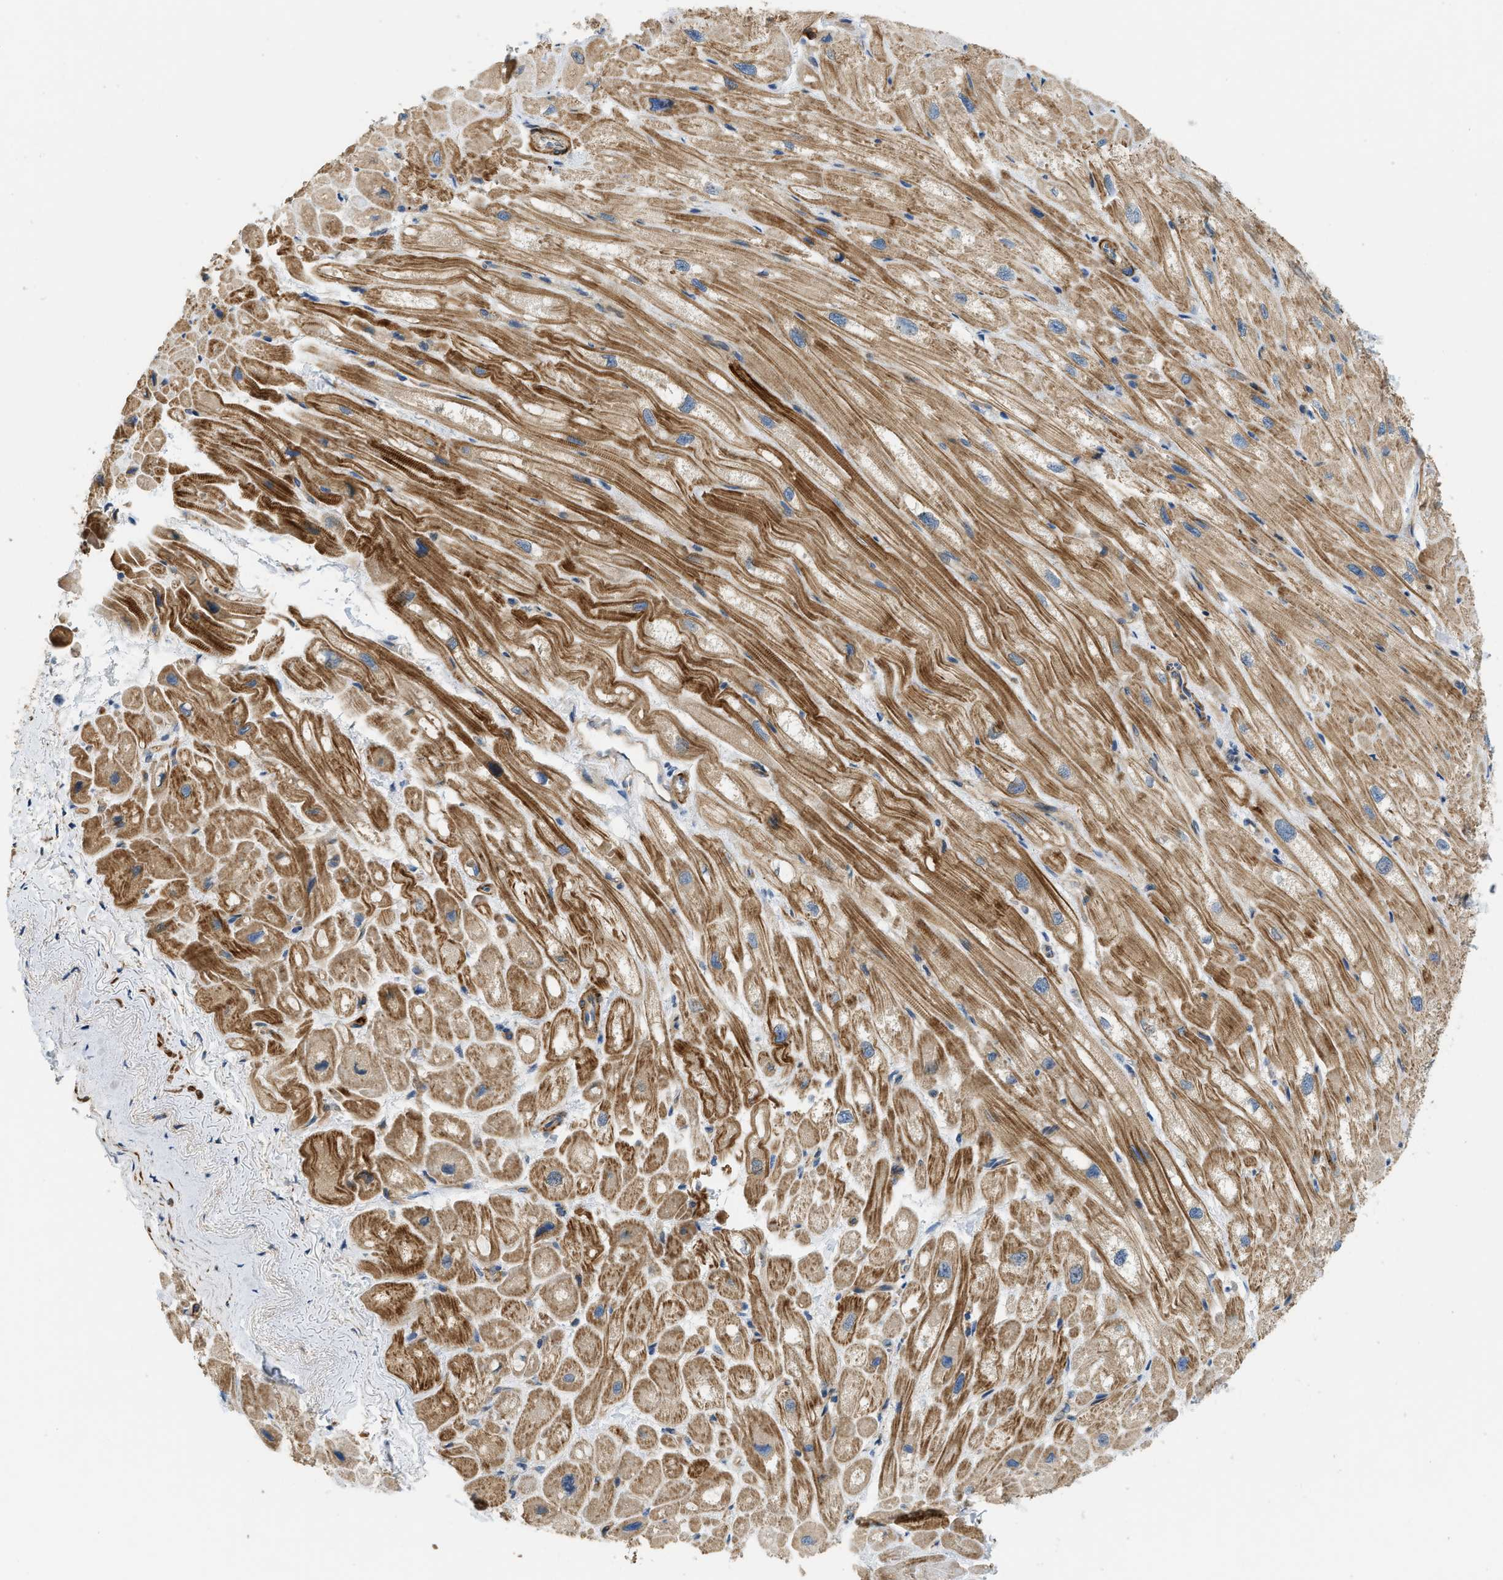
{"staining": {"intensity": "moderate", "quantity": ">75%", "location": "cytoplasmic/membranous"}, "tissue": "heart muscle", "cell_type": "Cardiomyocytes", "image_type": "normal", "snomed": [{"axis": "morphology", "description": "Normal tissue, NOS"}, {"axis": "topography", "description": "Heart"}], "caption": "Immunohistochemical staining of normal heart muscle displays moderate cytoplasmic/membranous protein staining in approximately >75% of cardiomyocytes.", "gene": "BTN3A2", "patient": {"sex": "male", "age": 49}}